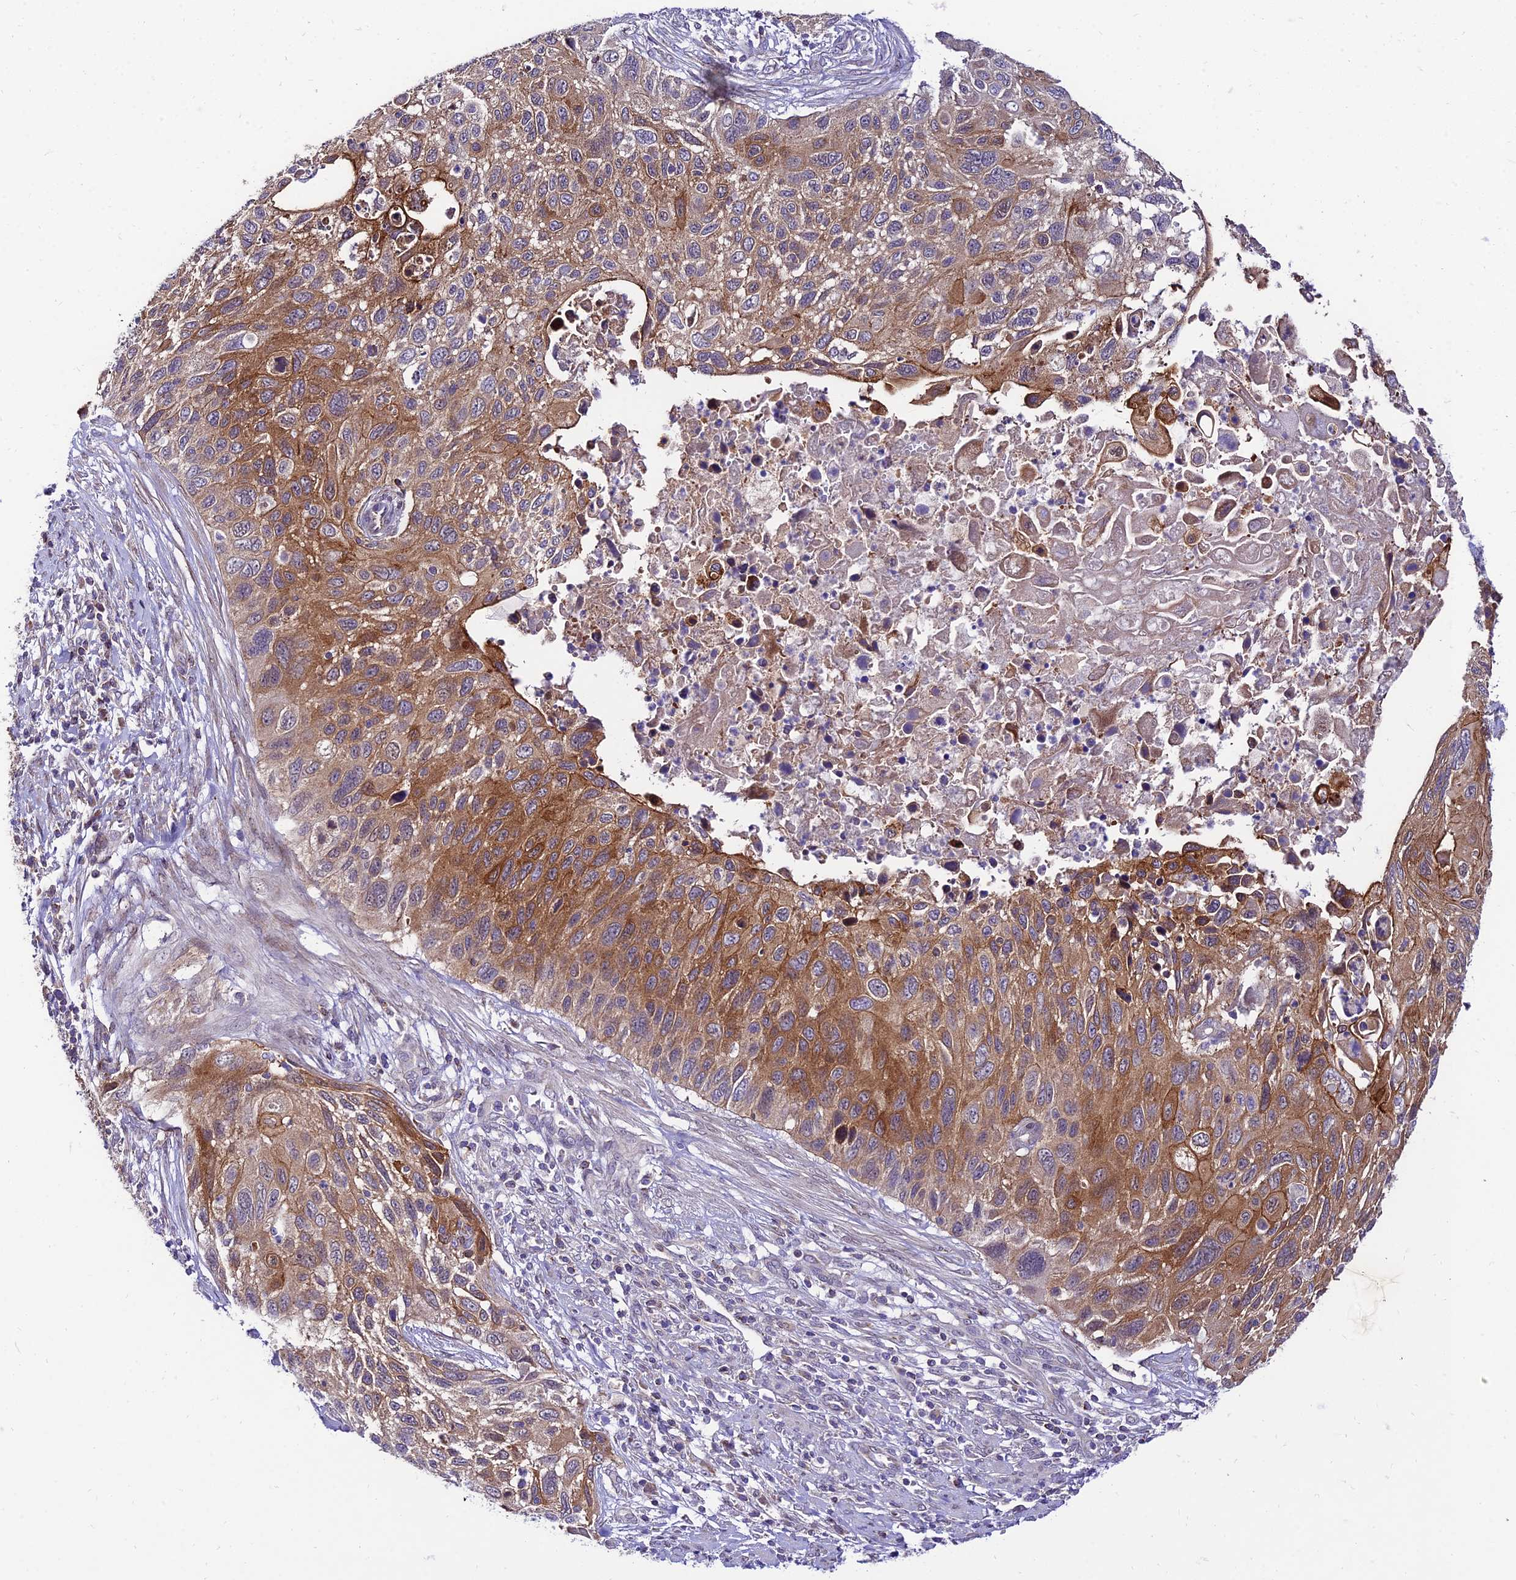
{"staining": {"intensity": "moderate", "quantity": ">75%", "location": "cytoplasmic/membranous"}, "tissue": "cervical cancer", "cell_type": "Tumor cells", "image_type": "cancer", "snomed": [{"axis": "morphology", "description": "Squamous cell carcinoma, NOS"}, {"axis": "topography", "description": "Cervix"}], "caption": "Immunohistochemistry staining of cervical squamous cell carcinoma, which exhibits medium levels of moderate cytoplasmic/membranous staining in about >75% of tumor cells indicating moderate cytoplasmic/membranous protein positivity. The staining was performed using DAB (3,3'-diaminobenzidine) (brown) for protein detection and nuclei were counterstained in hematoxylin (blue).", "gene": "C6orf132", "patient": {"sex": "female", "age": 70}}